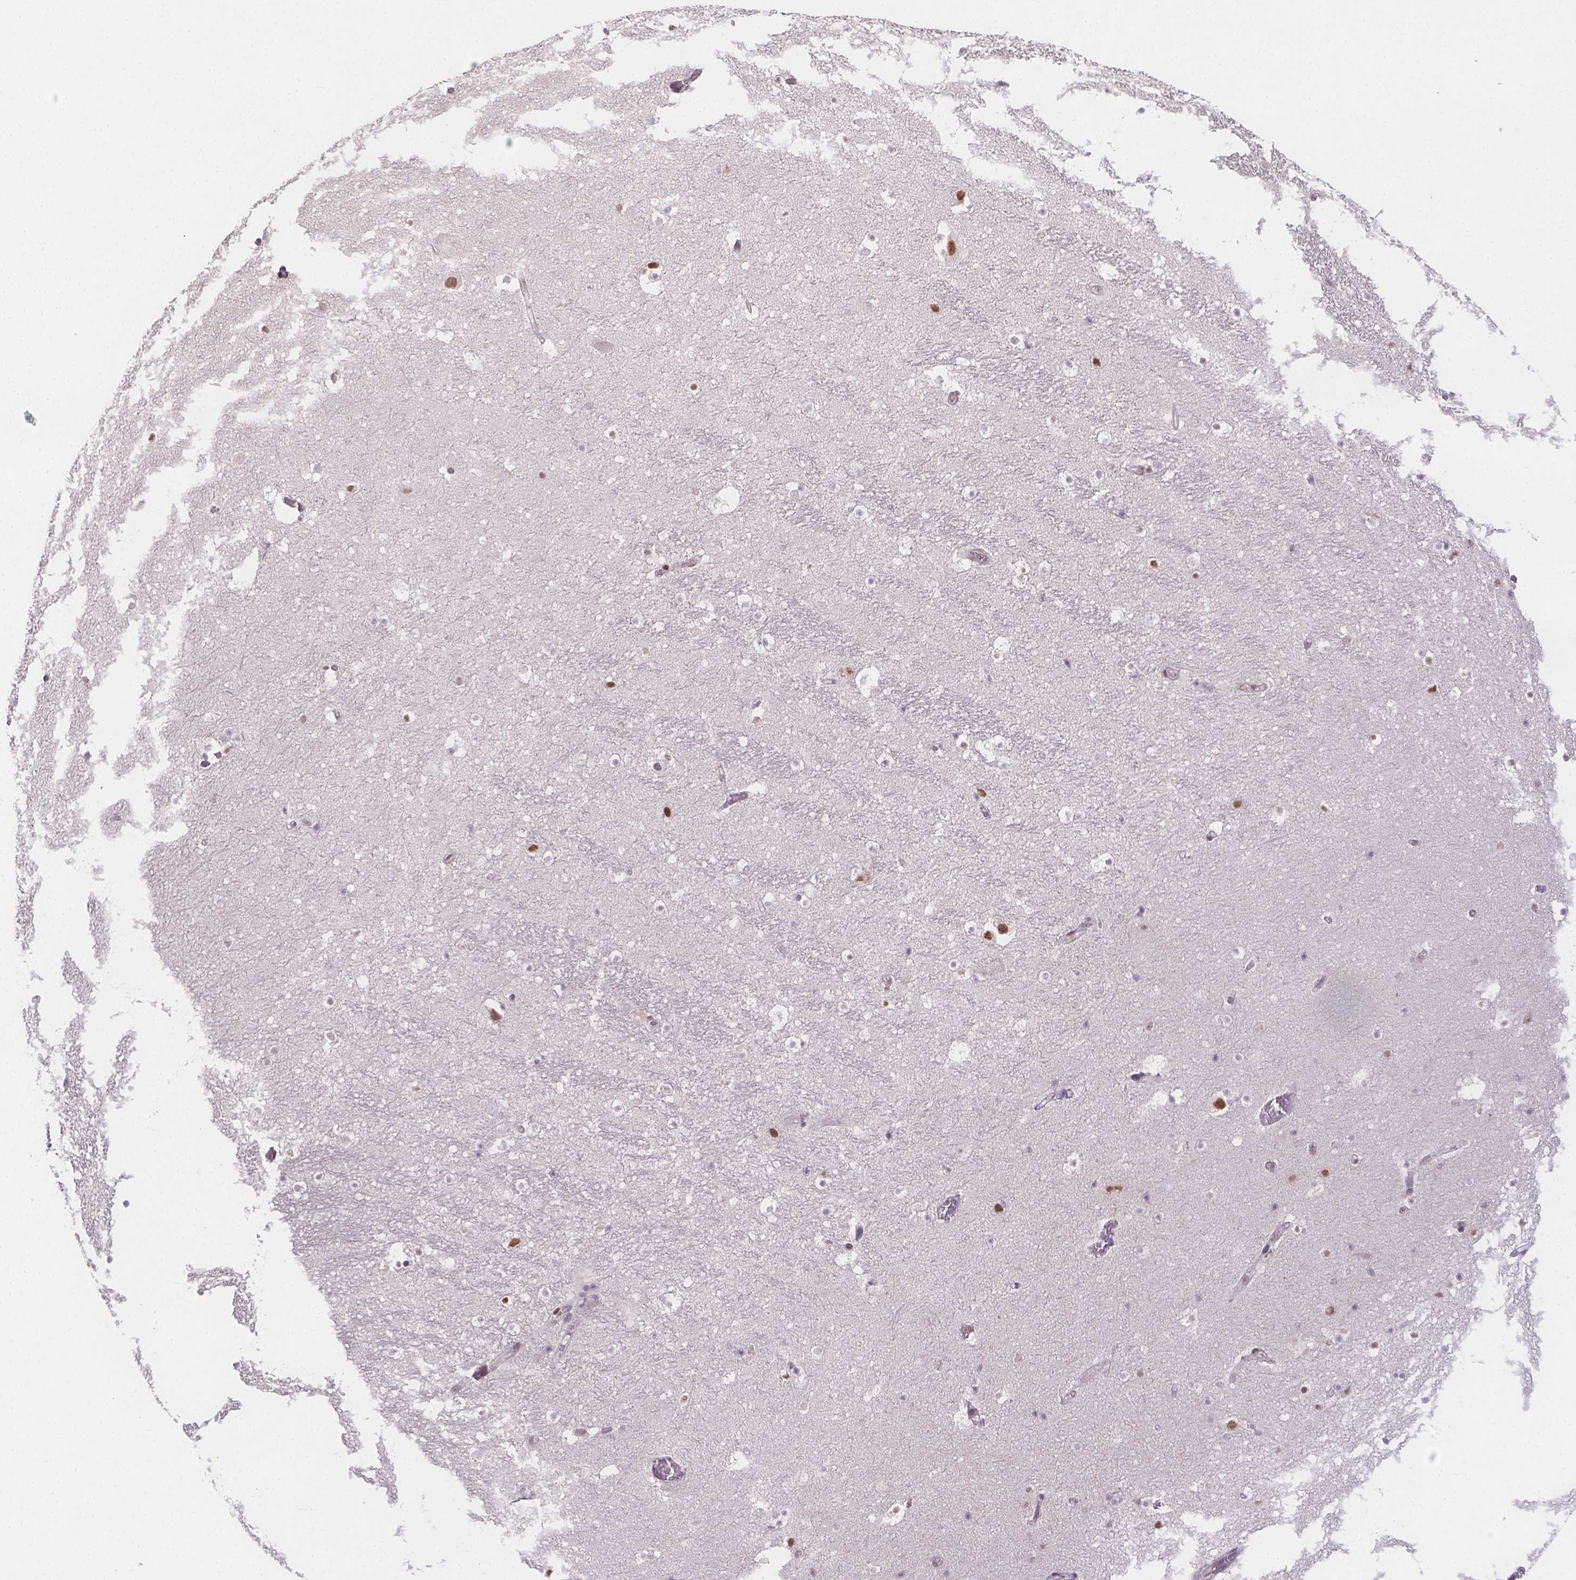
{"staining": {"intensity": "moderate", "quantity": ">75%", "location": "nuclear"}, "tissue": "hippocampus", "cell_type": "Glial cells", "image_type": "normal", "snomed": [{"axis": "morphology", "description": "Normal tissue, NOS"}, {"axis": "topography", "description": "Hippocampus"}], "caption": "Hippocampus stained with immunohistochemistry exhibits moderate nuclear expression in approximately >75% of glial cells.", "gene": "FANCE", "patient": {"sex": "male", "age": 26}}